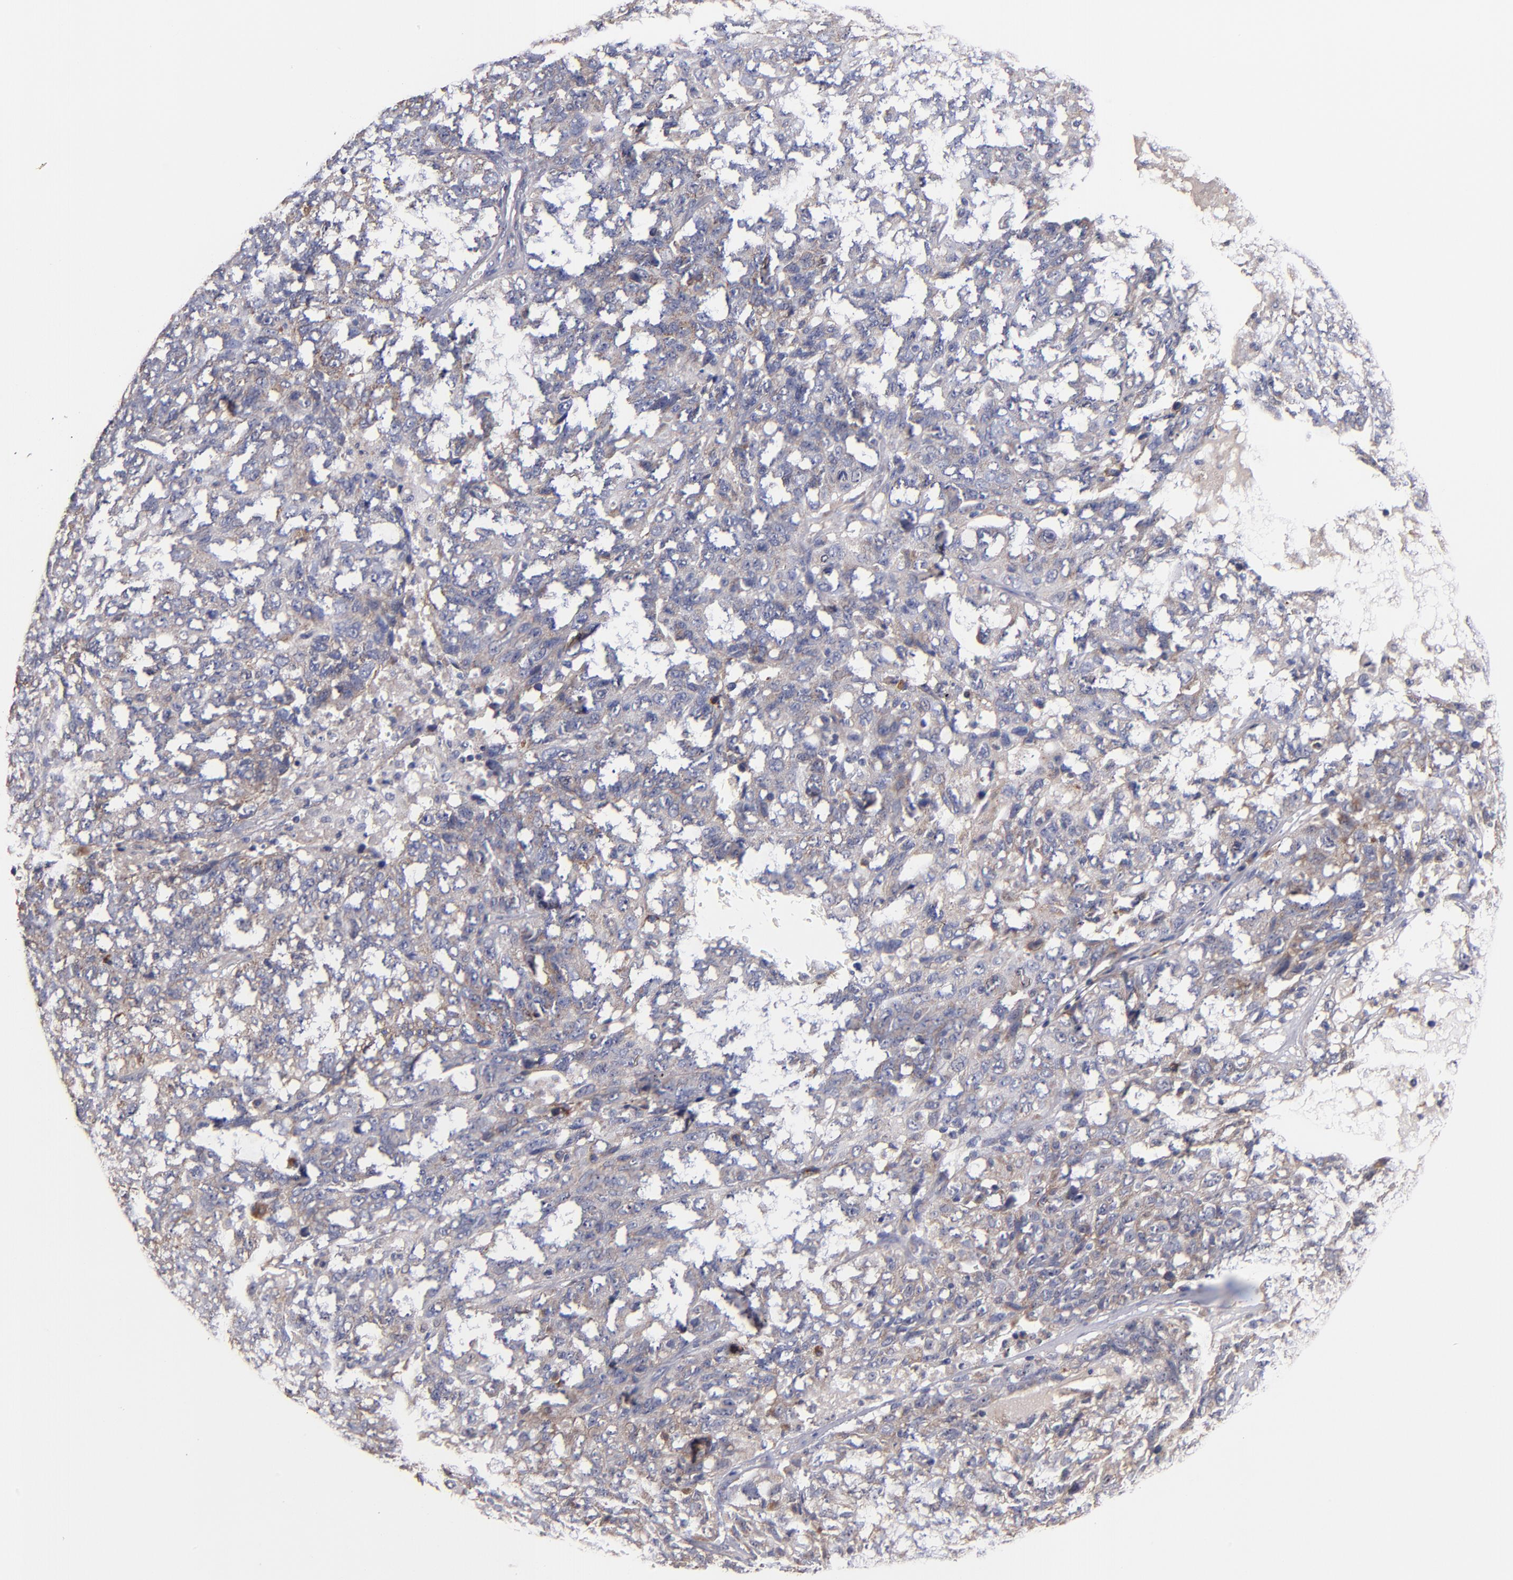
{"staining": {"intensity": "weak", "quantity": ">75%", "location": "cytoplasmic/membranous"}, "tissue": "ovarian cancer", "cell_type": "Tumor cells", "image_type": "cancer", "snomed": [{"axis": "morphology", "description": "Cystadenocarcinoma, serous, NOS"}, {"axis": "topography", "description": "Ovary"}], "caption": "A brown stain labels weak cytoplasmic/membranous expression of a protein in human serous cystadenocarcinoma (ovarian) tumor cells.", "gene": "DIABLO", "patient": {"sex": "female", "age": 71}}